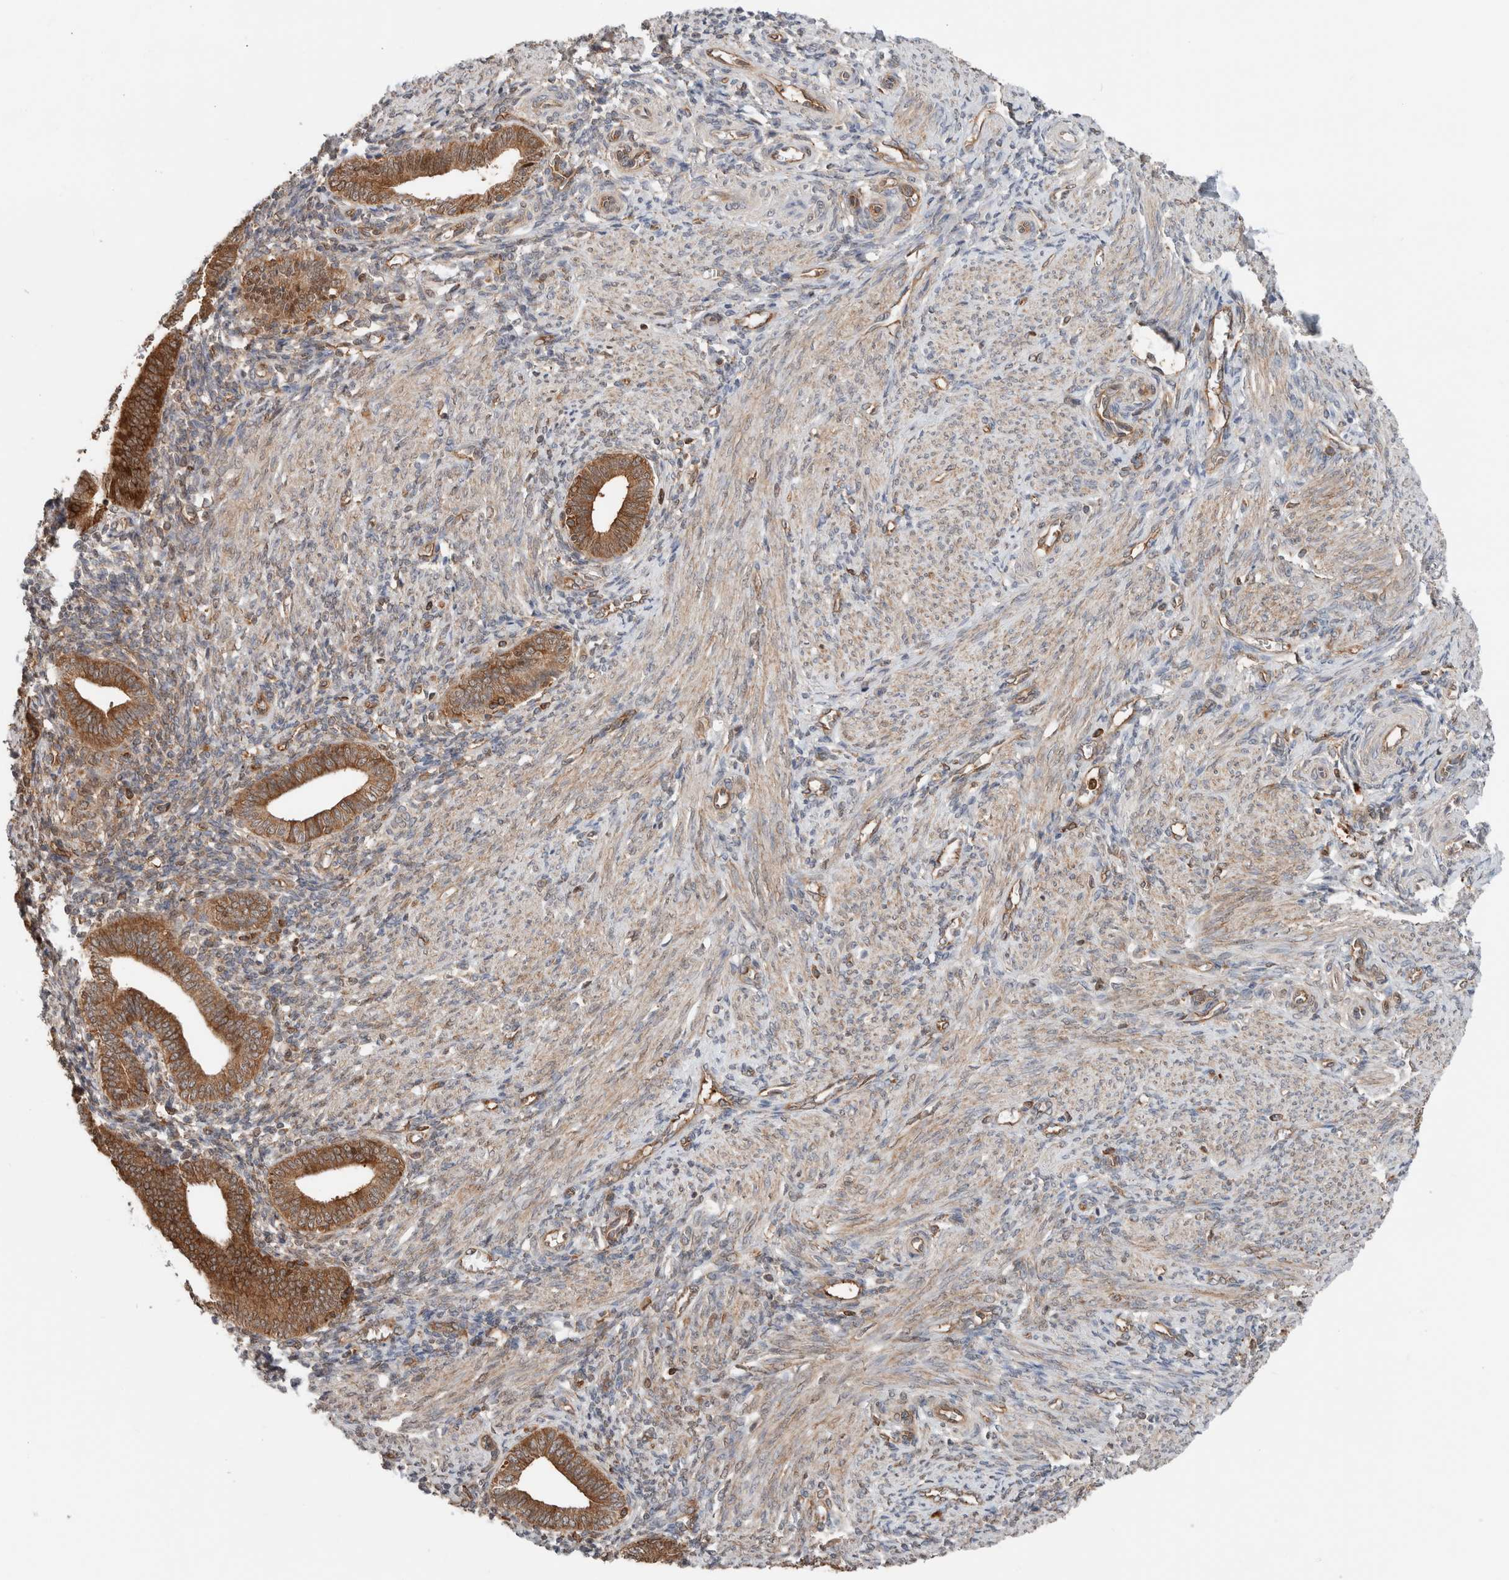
{"staining": {"intensity": "weak", "quantity": ">75%", "location": "cytoplasmic/membranous"}, "tissue": "endometrium", "cell_type": "Cells in endometrial stroma", "image_type": "normal", "snomed": [{"axis": "morphology", "description": "Normal tissue, NOS"}, {"axis": "topography", "description": "Uterus"}, {"axis": "topography", "description": "Endometrium"}], "caption": "Immunohistochemistry histopathology image of unremarkable endometrium stained for a protein (brown), which demonstrates low levels of weak cytoplasmic/membranous staining in approximately >75% of cells in endometrial stroma.", "gene": "XPNPEP1", "patient": {"sex": "female", "age": 33}}